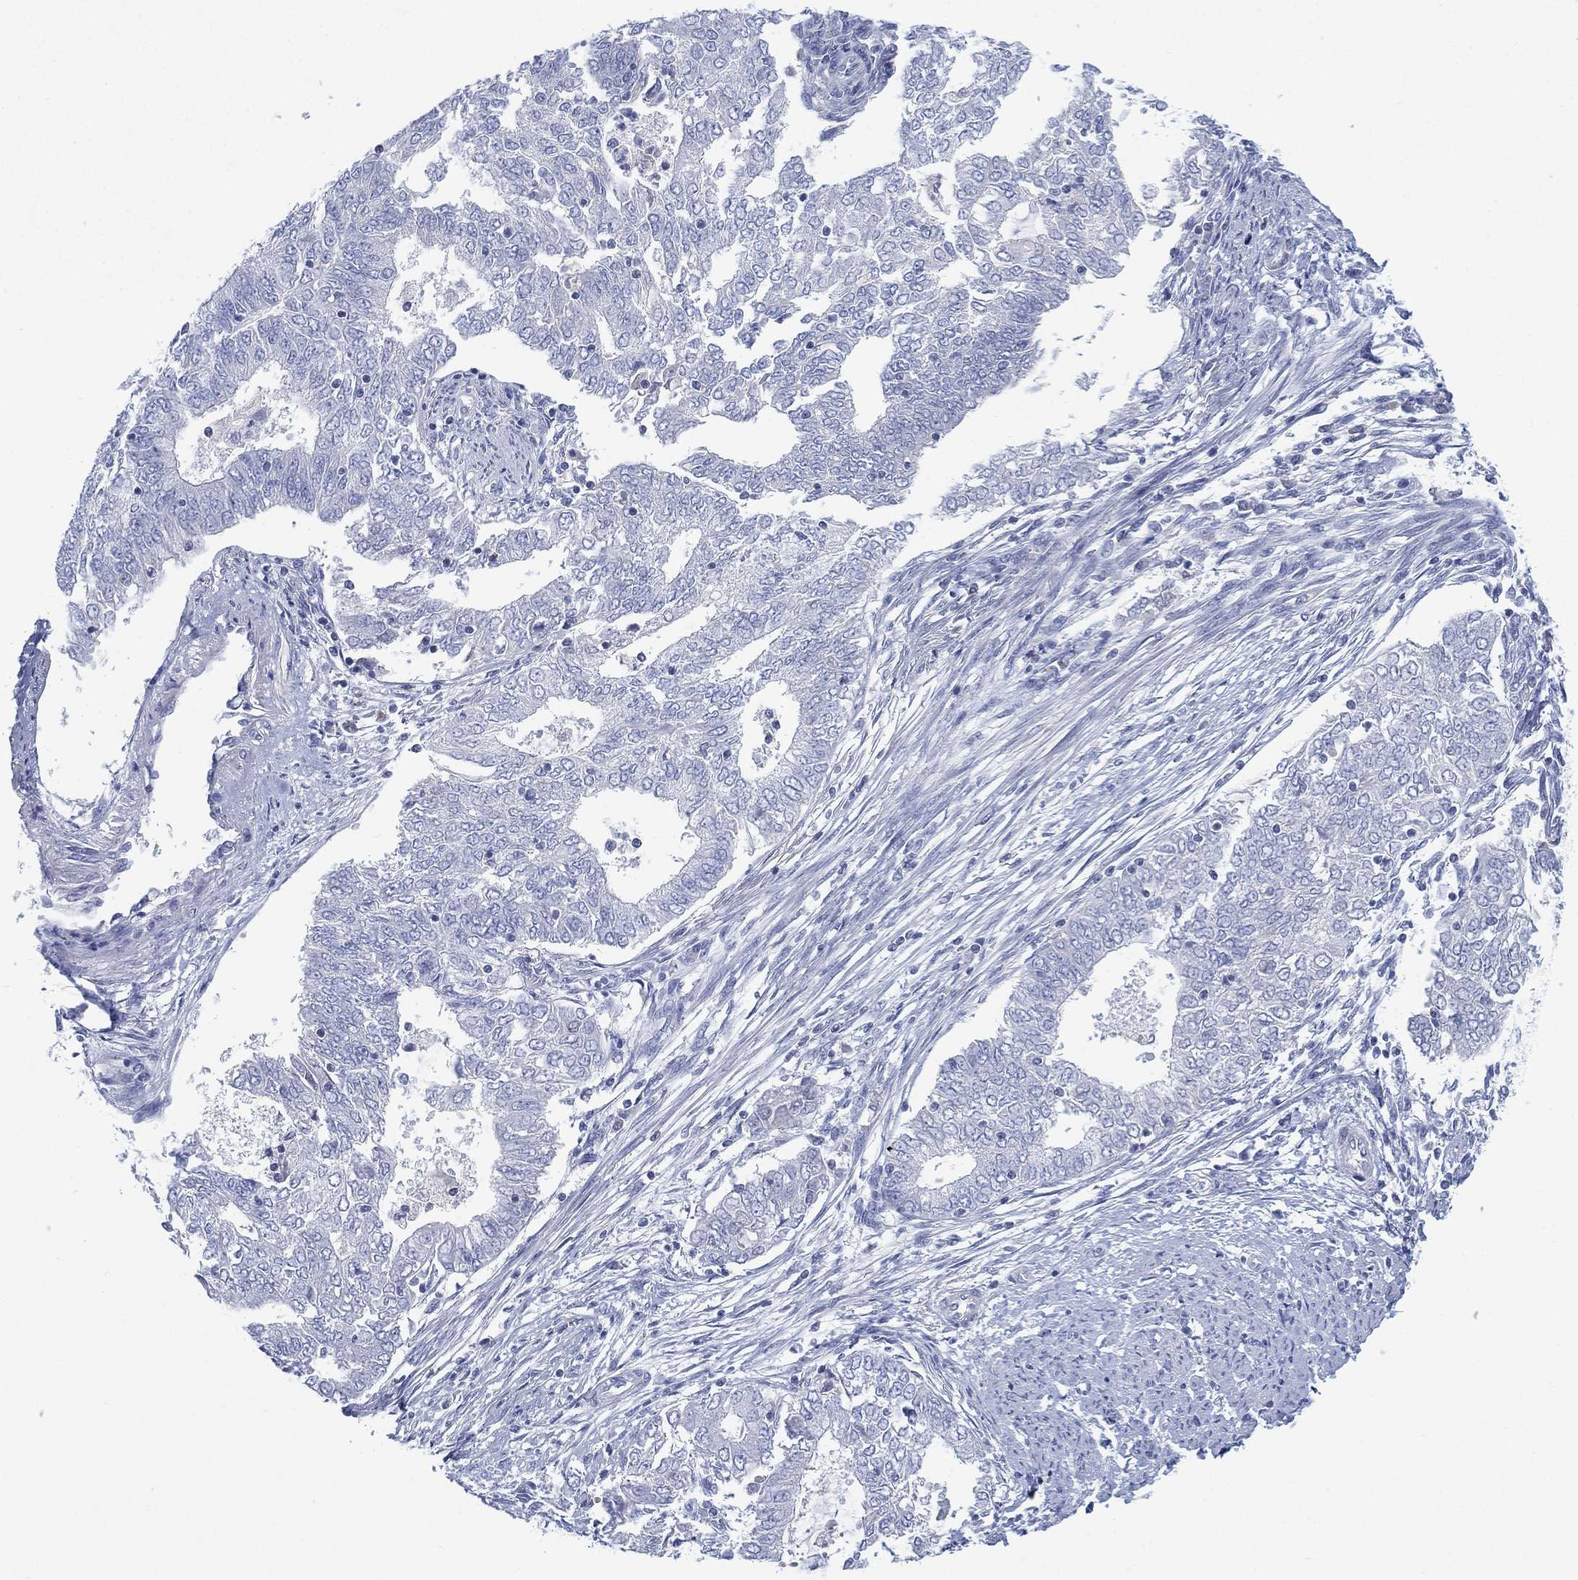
{"staining": {"intensity": "negative", "quantity": "none", "location": "none"}, "tissue": "endometrial cancer", "cell_type": "Tumor cells", "image_type": "cancer", "snomed": [{"axis": "morphology", "description": "Adenocarcinoma, NOS"}, {"axis": "topography", "description": "Endometrium"}], "caption": "A photomicrograph of human endometrial cancer is negative for staining in tumor cells.", "gene": "SEPTIN1", "patient": {"sex": "female", "age": 62}}